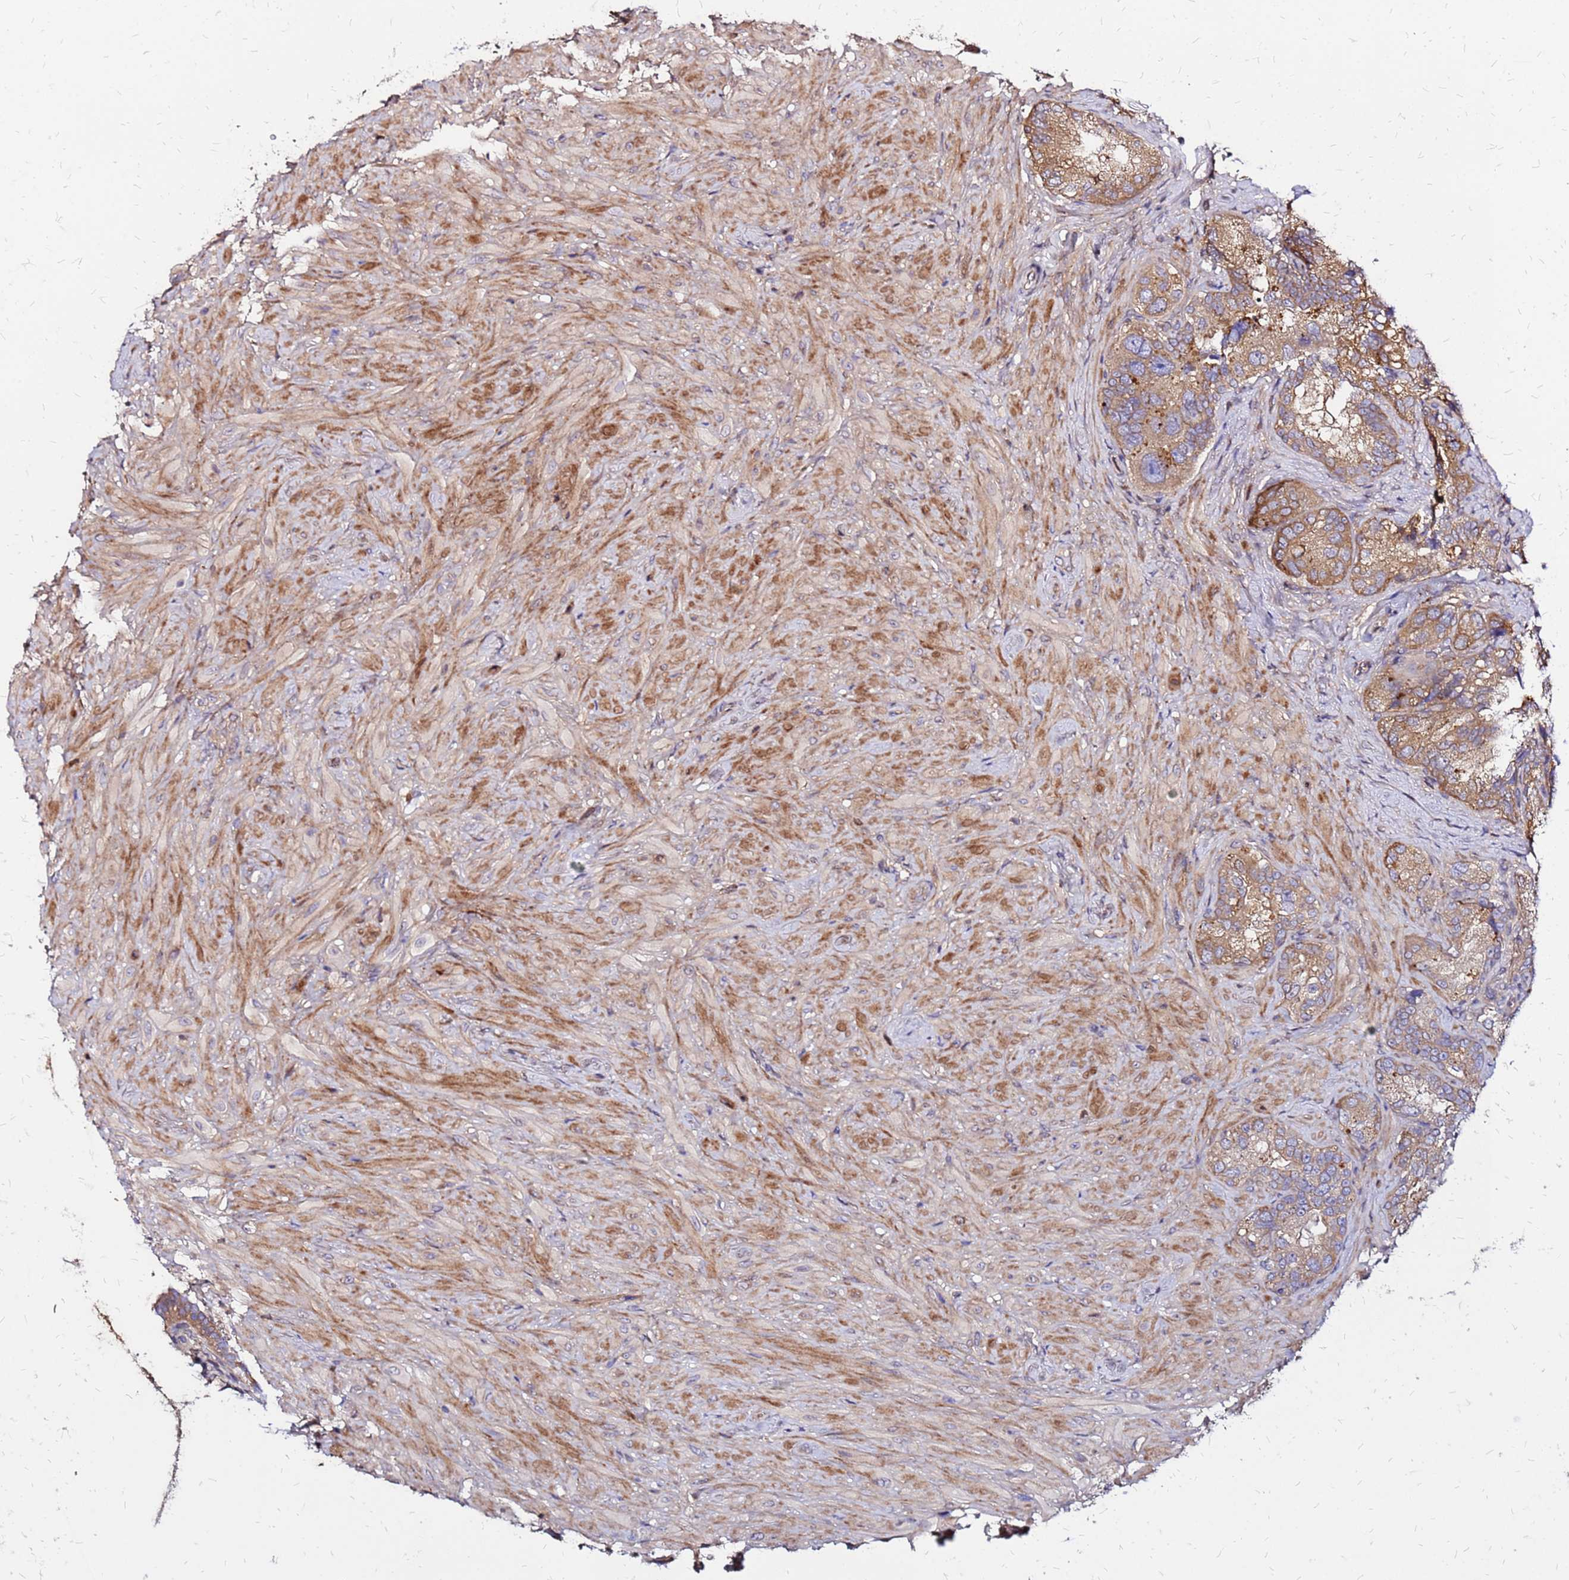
{"staining": {"intensity": "moderate", "quantity": ">75%", "location": "cytoplasmic/membranous"}, "tissue": "seminal vesicle", "cell_type": "Glandular cells", "image_type": "normal", "snomed": [{"axis": "morphology", "description": "Normal tissue, NOS"}, {"axis": "topography", "description": "Seminal veicle"}, {"axis": "topography", "description": "Peripheral nerve tissue"}], "caption": "The histopathology image shows a brown stain indicating the presence of a protein in the cytoplasmic/membranous of glandular cells in seminal vesicle.", "gene": "CYBC1", "patient": {"sex": "male", "age": 67}}